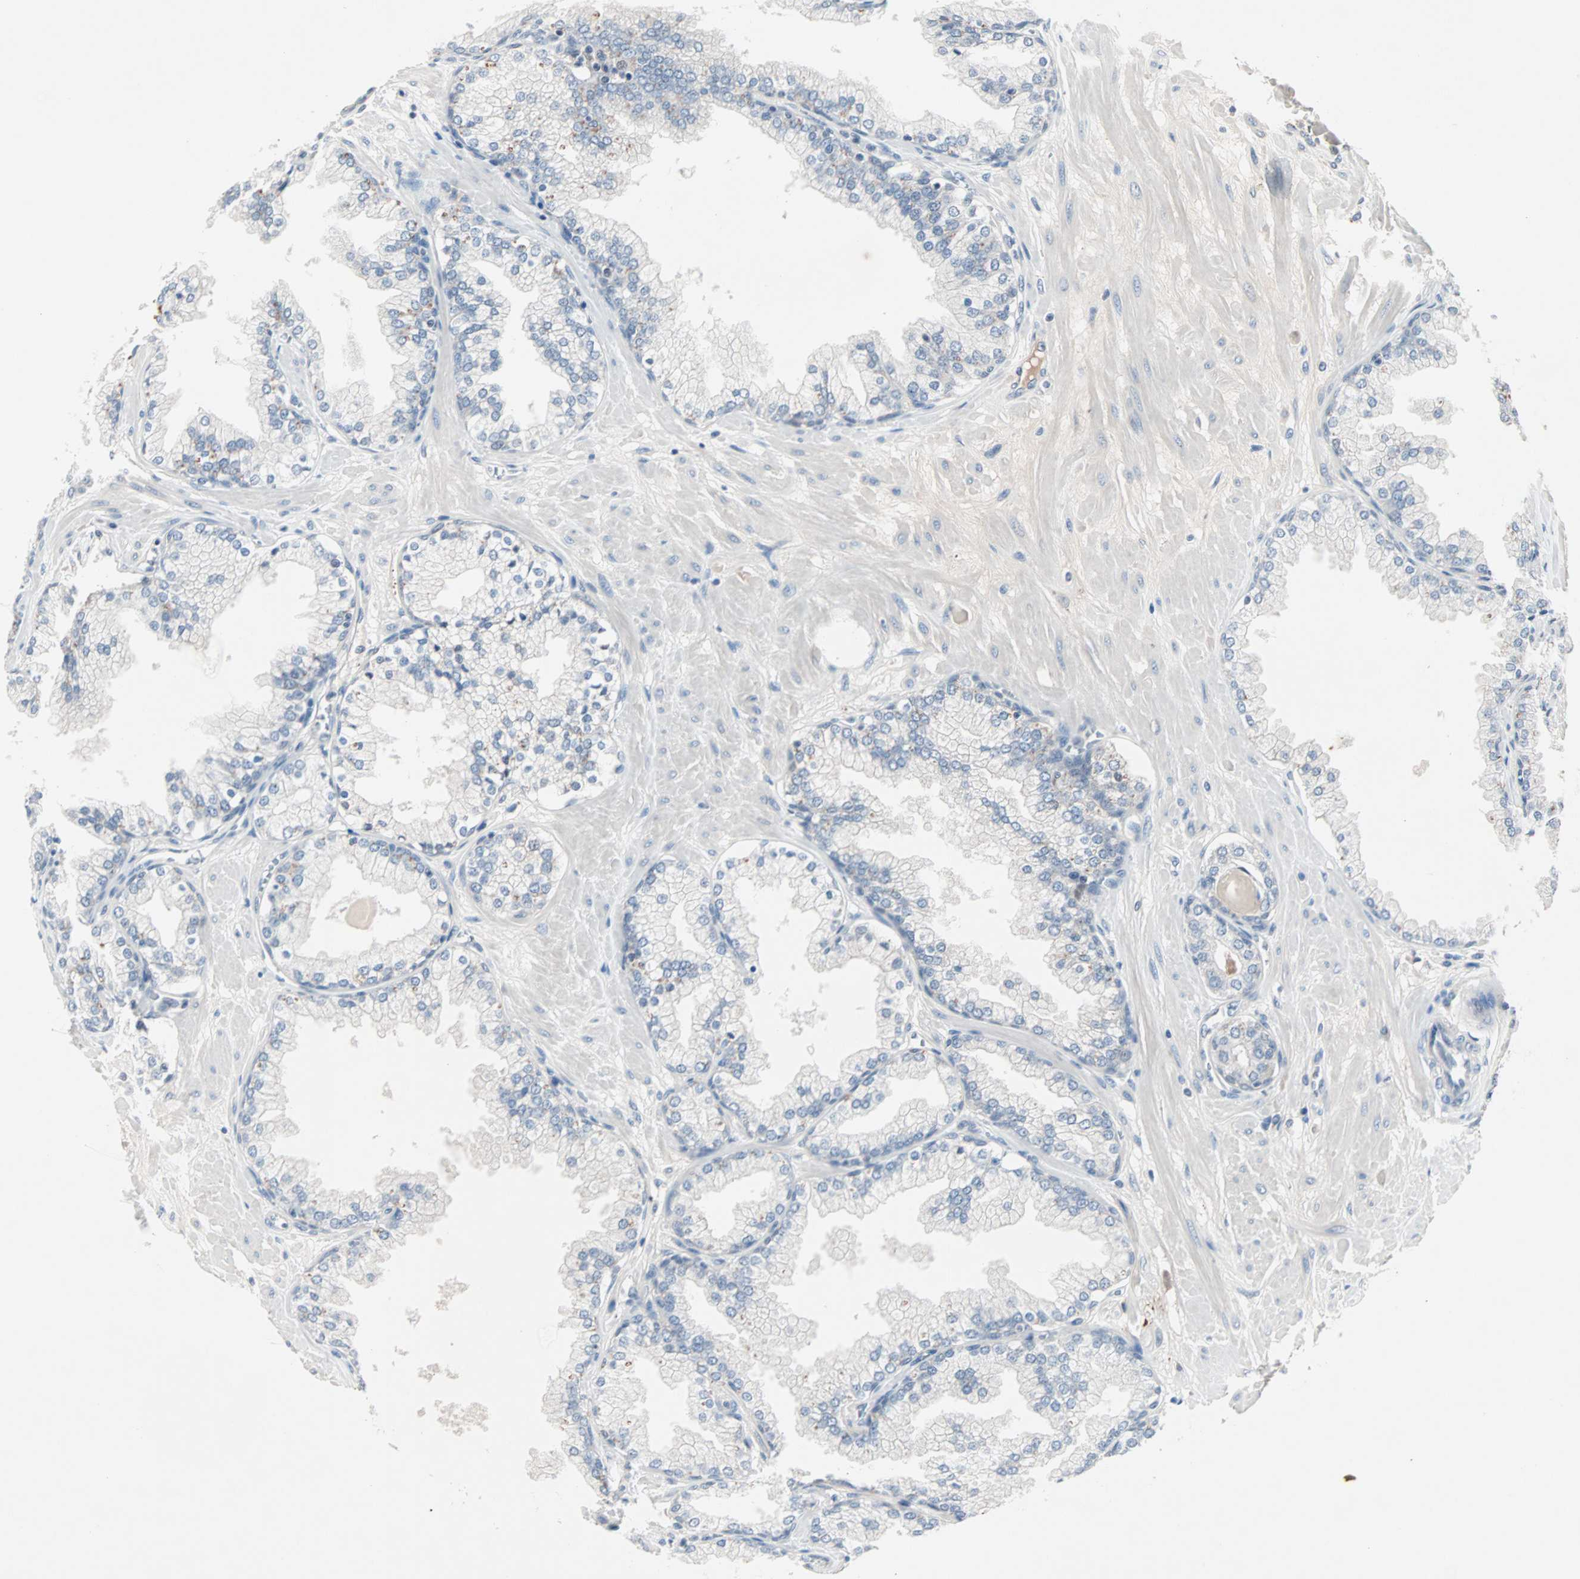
{"staining": {"intensity": "negative", "quantity": "none", "location": "none"}, "tissue": "prostate", "cell_type": "Glandular cells", "image_type": "normal", "snomed": [{"axis": "morphology", "description": "Normal tissue, NOS"}, {"axis": "topography", "description": "Prostate"}], "caption": "High power microscopy micrograph of an IHC photomicrograph of benign prostate, revealing no significant expression in glandular cells.", "gene": "CCNE2", "patient": {"sex": "male", "age": 51}}